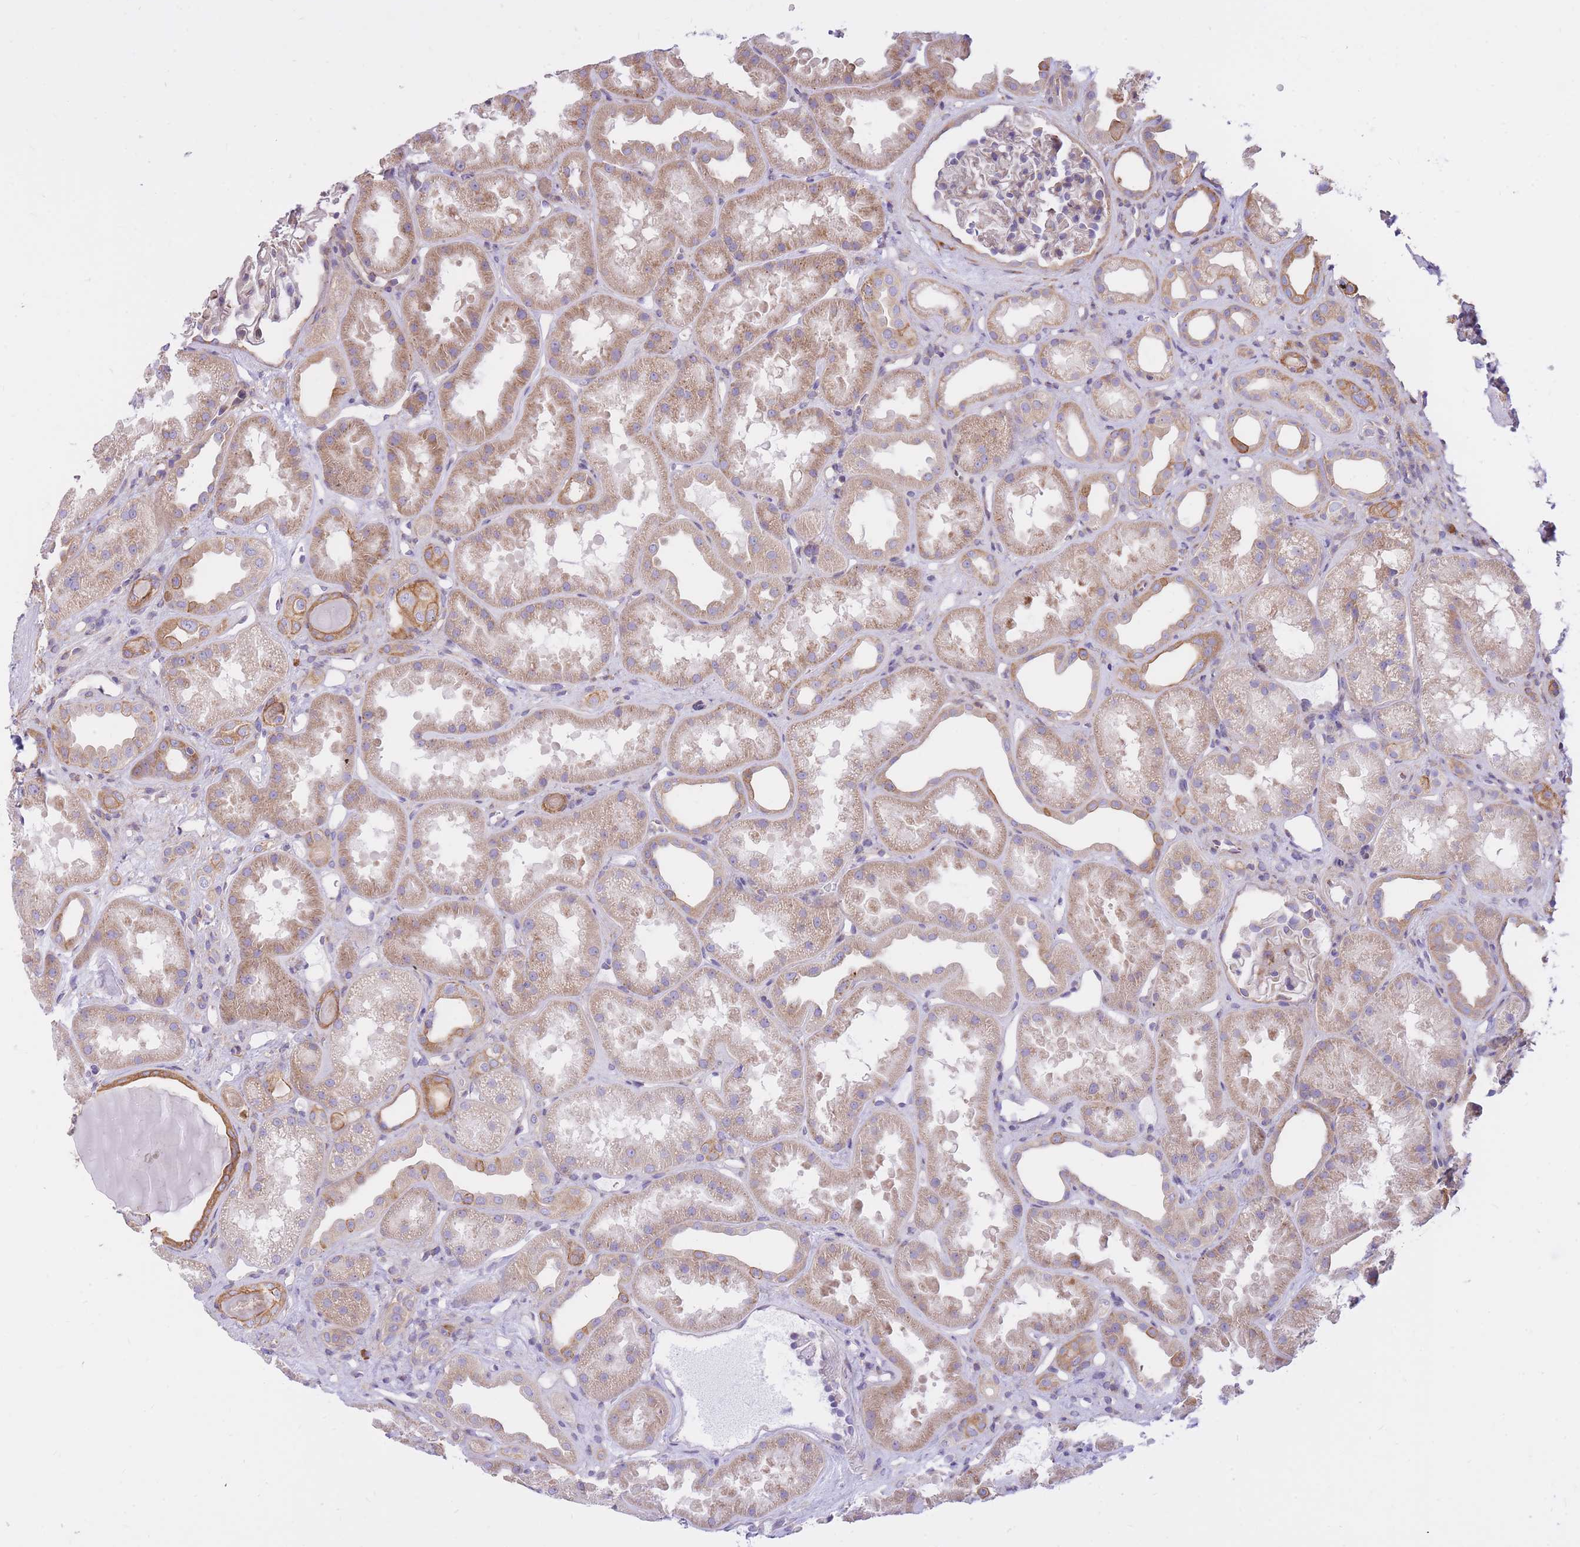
{"staining": {"intensity": "weak", "quantity": "25%-75%", "location": "cytoplasmic/membranous"}, "tissue": "kidney", "cell_type": "Cells in glomeruli", "image_type": "normal", "snomed": [{"axis": "morphology", "description": "Normal tissue, NOS"}, {"axis": "topography", "description": "Kidney"}], "caption": "This histopathology image exhibits IHC staining of benign human kidney, with low weak cytoplasmic/membranous staining in about 25%-75% of cells in glomeruli.", "gene": "GBP7", "patient": {"sex": "male", "age": 61}}